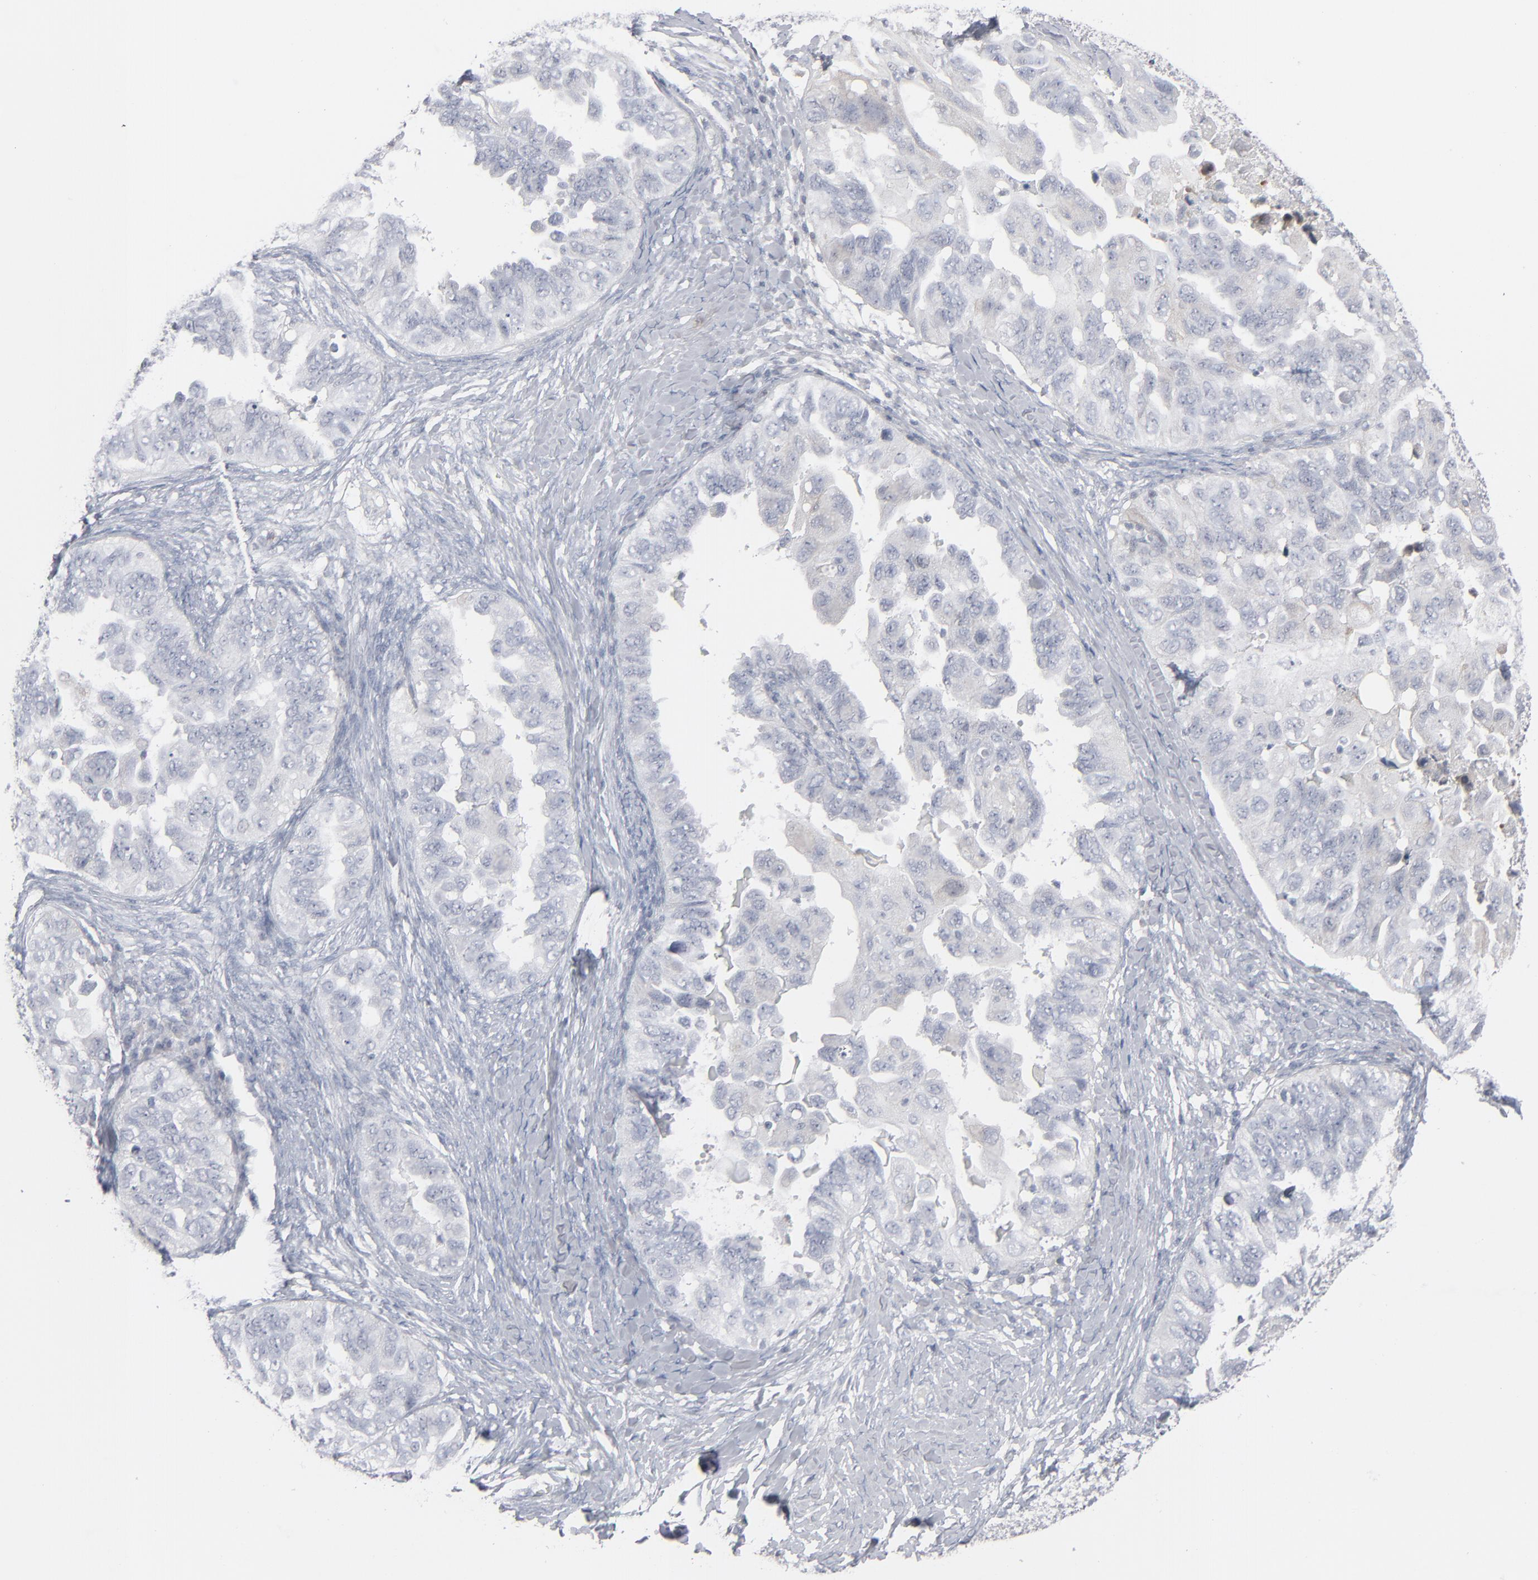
{"staining": {"intensity": "negative", "quantity": "none", "location": "none"}, "tissue": "ovarian cancer", "cell_type": "Tumor cells", "image_type": "cancer", "snomed": [{"axis": "morphology", "description": "Cystadenocarcinoma, serous, NOS"}, {"axis": "topography", "description": "Ovary"}], "caption": "Photomicrograph shows no significant protein expression in tumor cells of ovarian serous cystadenocarcinoma.", "gene": "POF1B", "patient": {"sex": "female", "age": 82}}